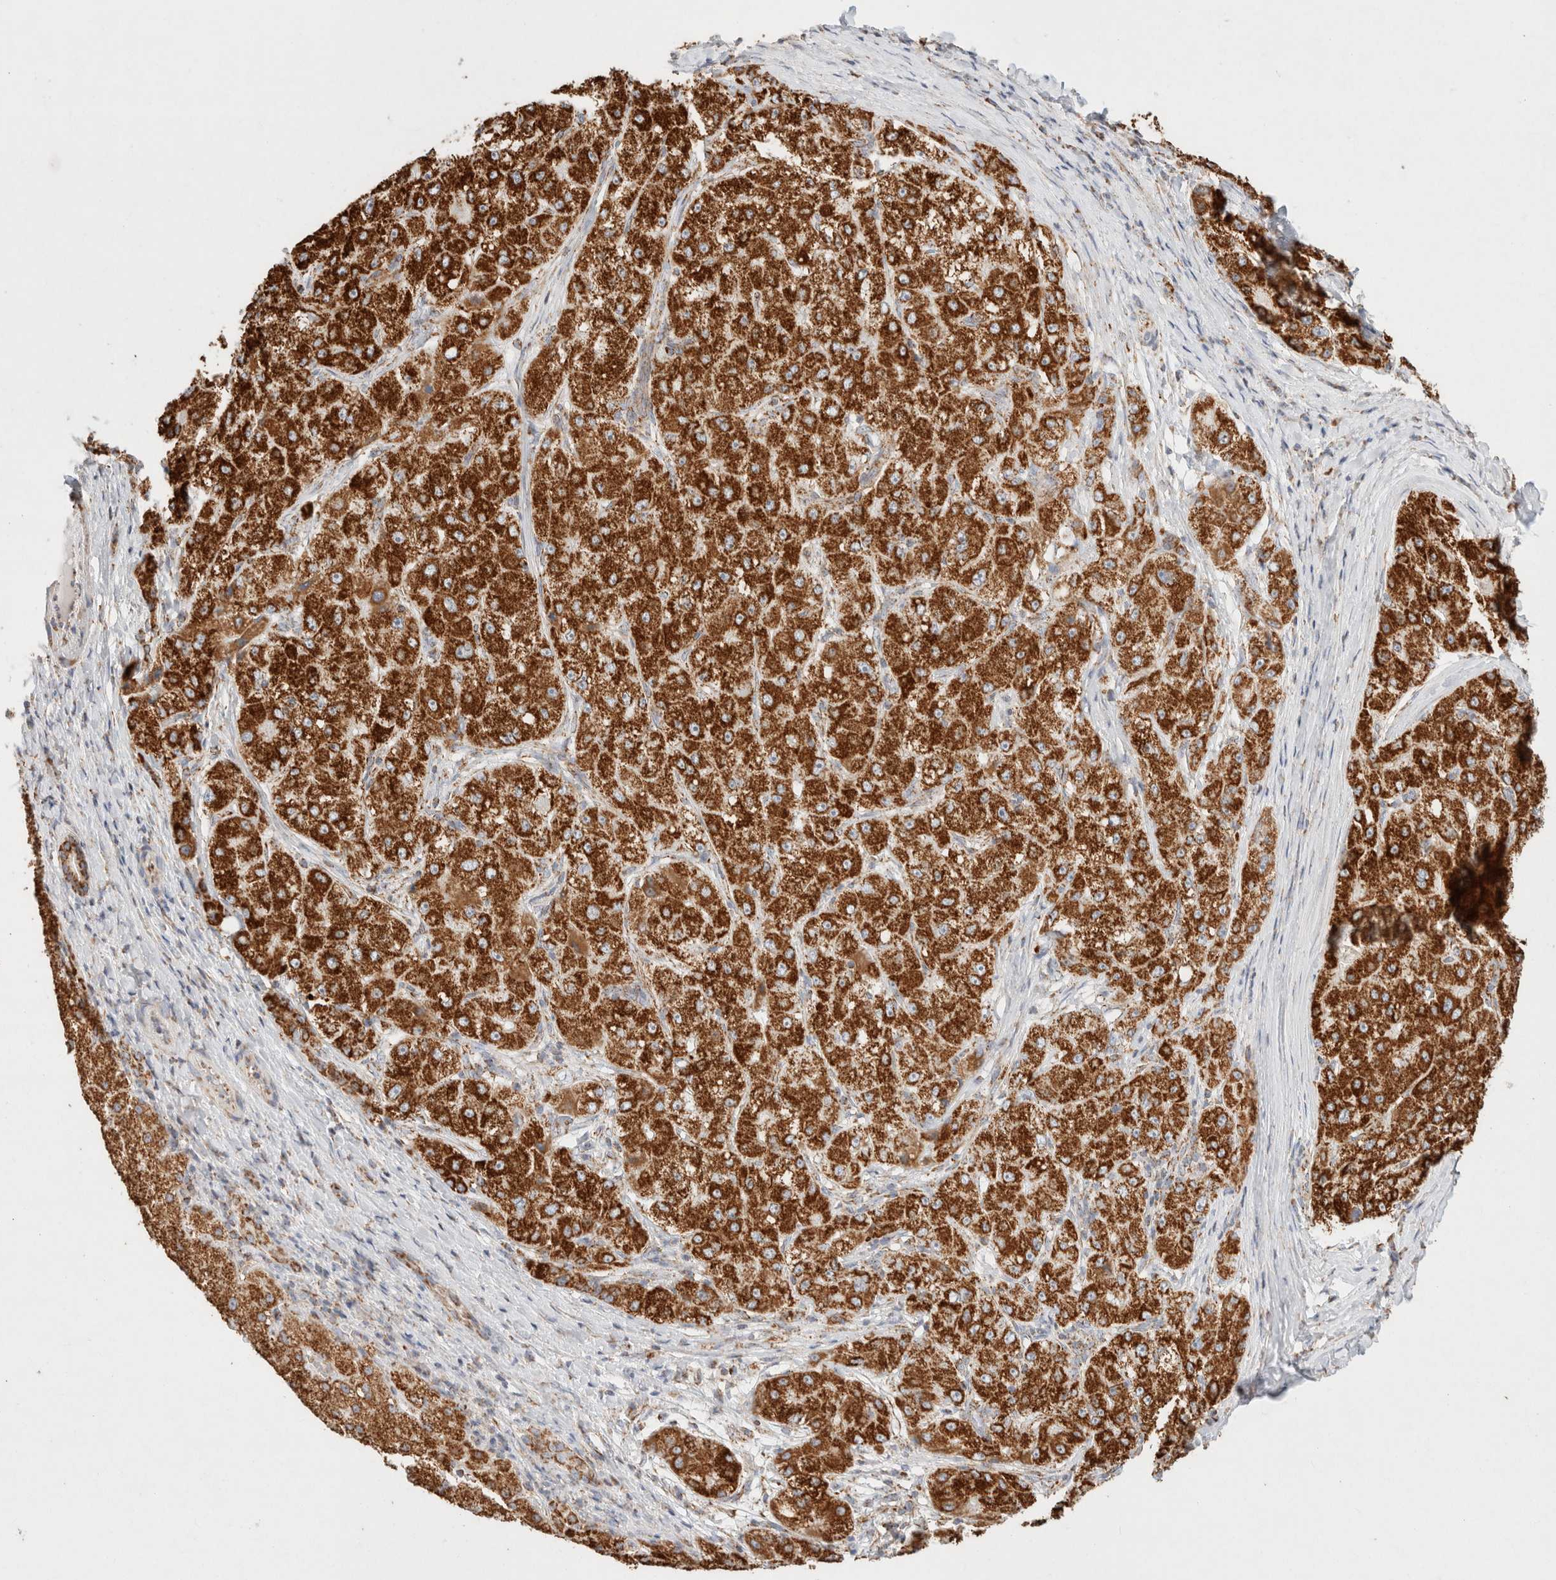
{"staining": {"intensity": "strong", "quantity": ">75%", "location": "cytoplasmic/membranous"}, "tissue": "liver cancer", "cell_type": "Tumor cells", "image_type": "cancer", "snomed": [{"axis": "morphology", "description": "Carcinoma, Hepatocellular, NOS"}, {"axis": "topography", "description": "Liver"}], "caption": "Liver cancer stained for a protein (brown) reveals strong cytoplasmic/membranous positive positivity in about >75% of tumor cells.", "gene": "PHB2", "patient": {"sex": "male", "age": 80}}